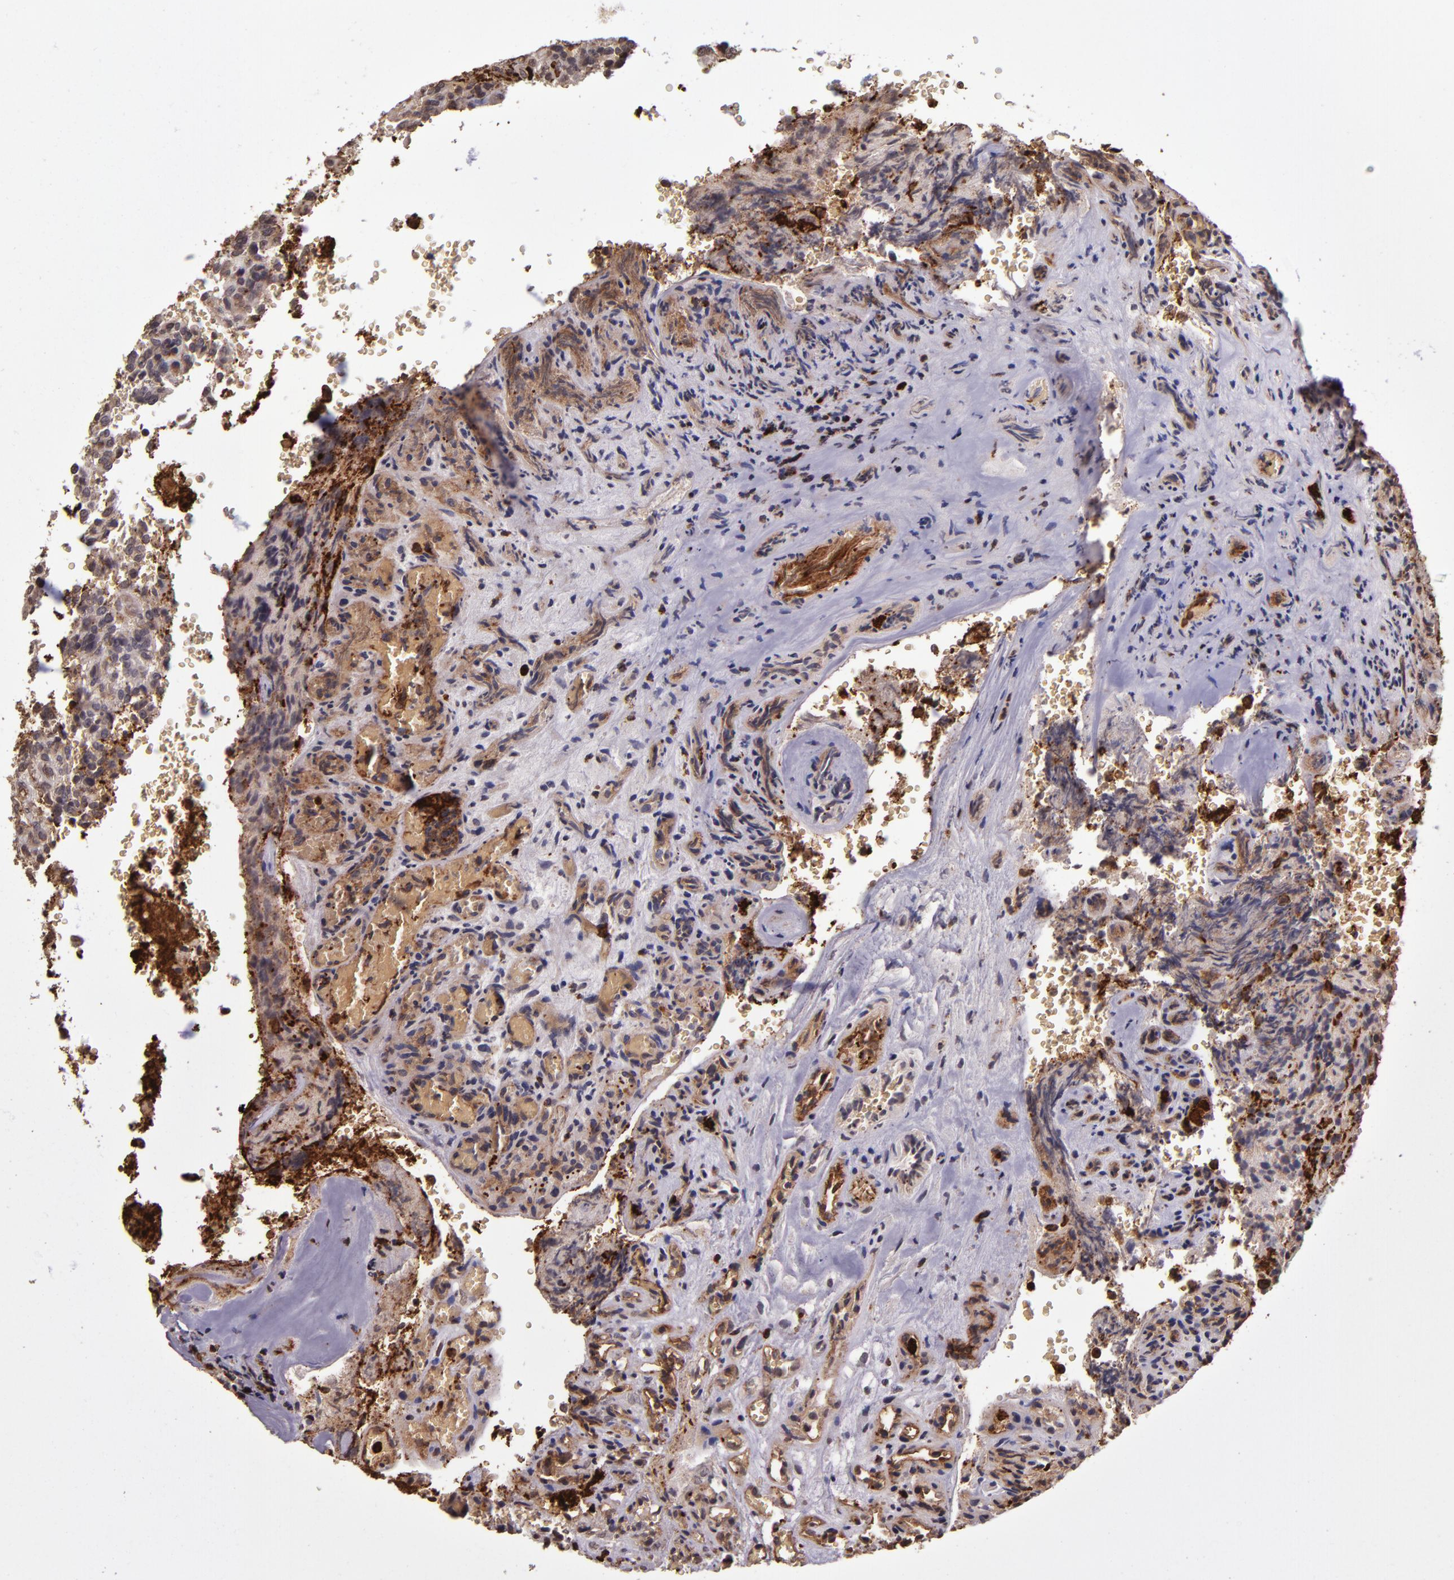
{"staining": {"intensity": "moderate", "quantity": "25%-75%", "location": "cytoplasmic/membranous"}, "tissue": "glioma", "cell_type": "Tumor cells", "image_type": "cancer", "snomed": [{"axis": "morphology", "description": "Normal tissue, NOS"}, {"axis": "morphology", "description": "Glioma, malignant, High grade"}, {"axis": "topography", "description": "Cerebral cortex"}], "caption": "Protein analysis of glioma tissue shows moderate cytoplasmic/membranous positivity in about 25%-75% of tumor cells.", "gene": "SLC2A3", "patient": {"sex": "male", "age": 56}}